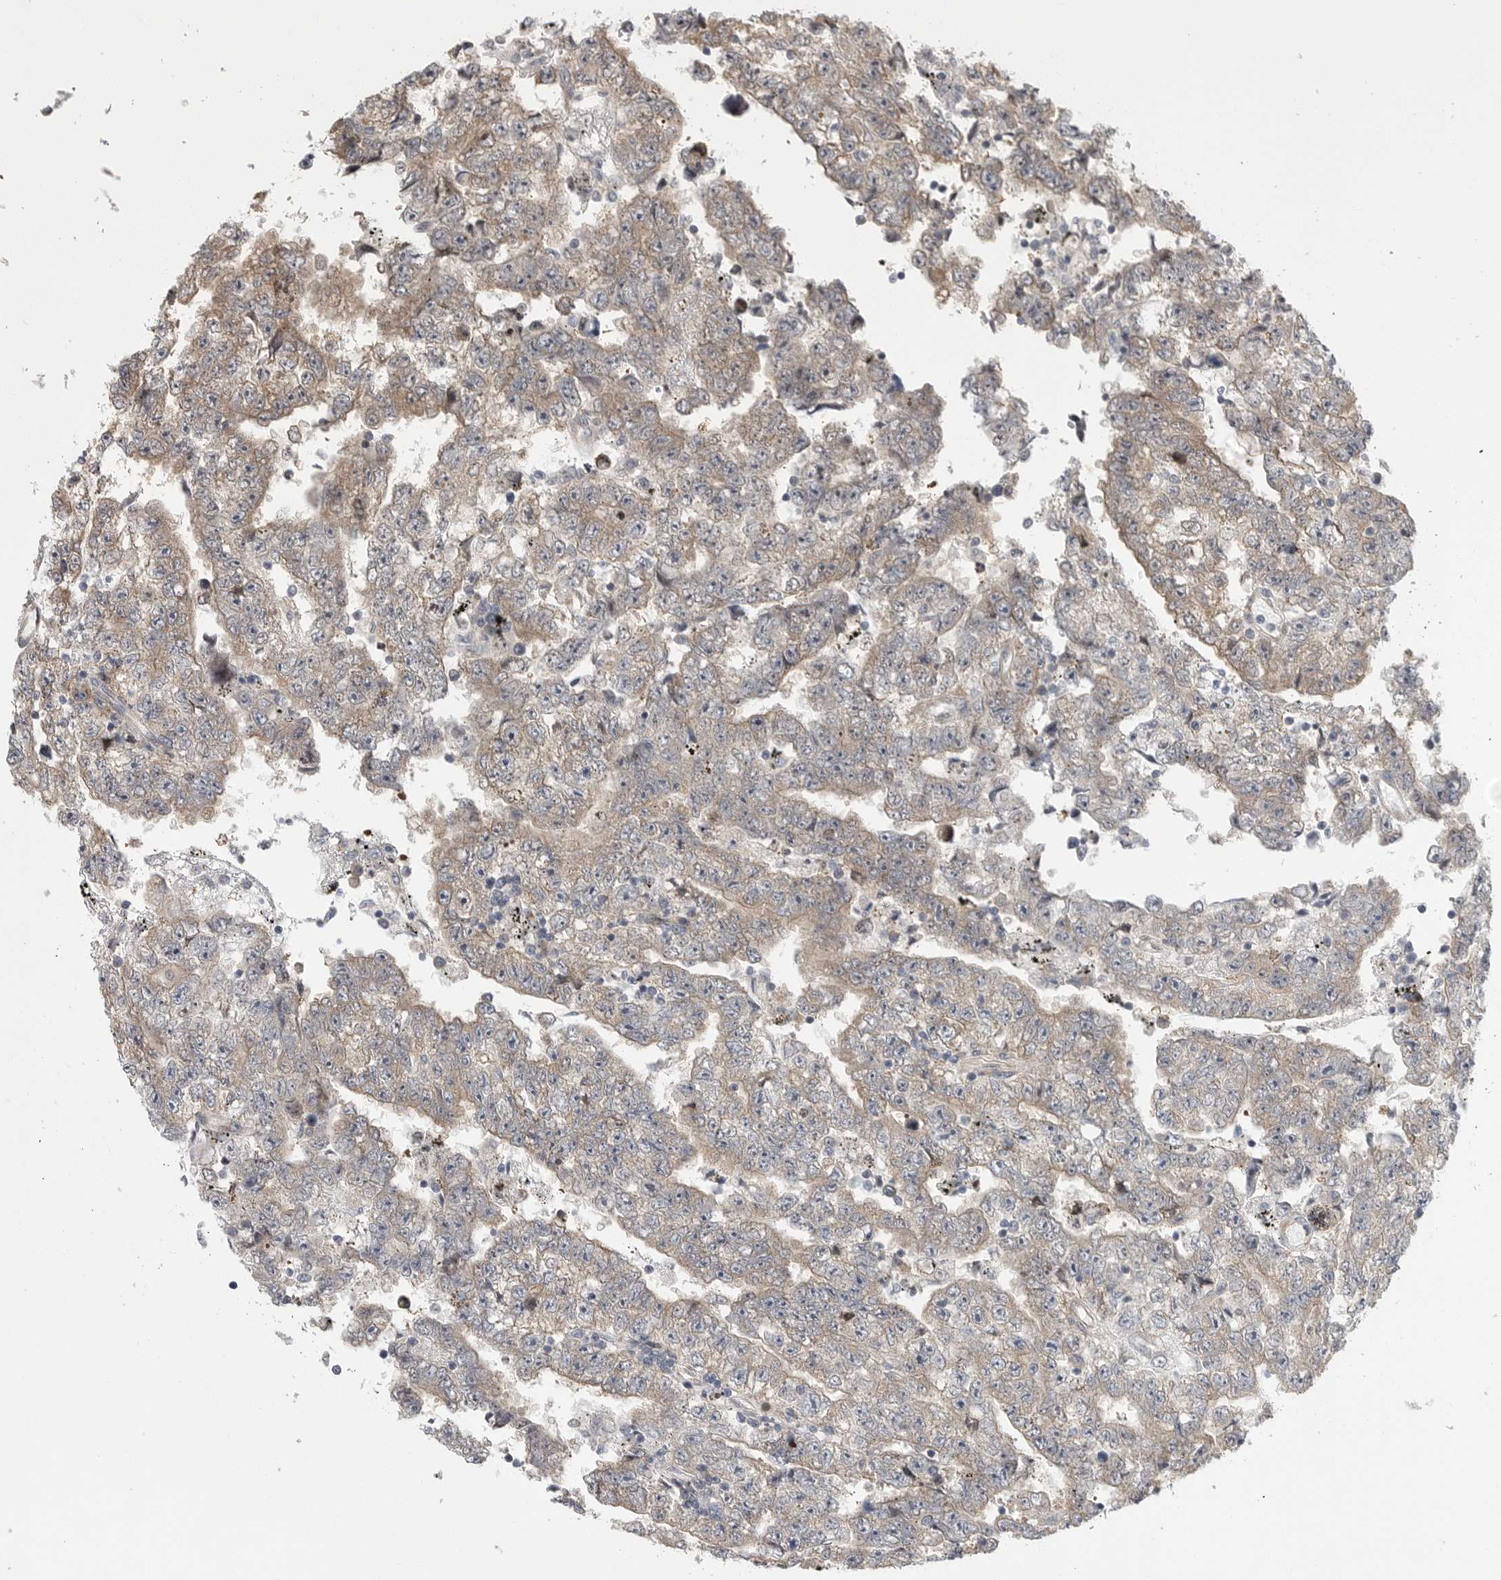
{"staining": {"intensity": "weak", "quantity": "25%-75%", "location": "cytoplasmic/membranous"}, "tissue": "testis cancer", "cell_type": "Tumor cells", "image_type": "cancer", "snomed": [{"axis": "morphology", "description": "Carcinoma, Embryonal, NOS"}, {"axis": "topography", "description": "Testis"}], "caption": "This is an image of immunohistochemistry (IHC) staining of testis cancer, which shows weak positivity in the cytoplasmic/membranous of tumor cells.", "gene": "FBXO43", "patient": {"sex": "male", "age": 25}}